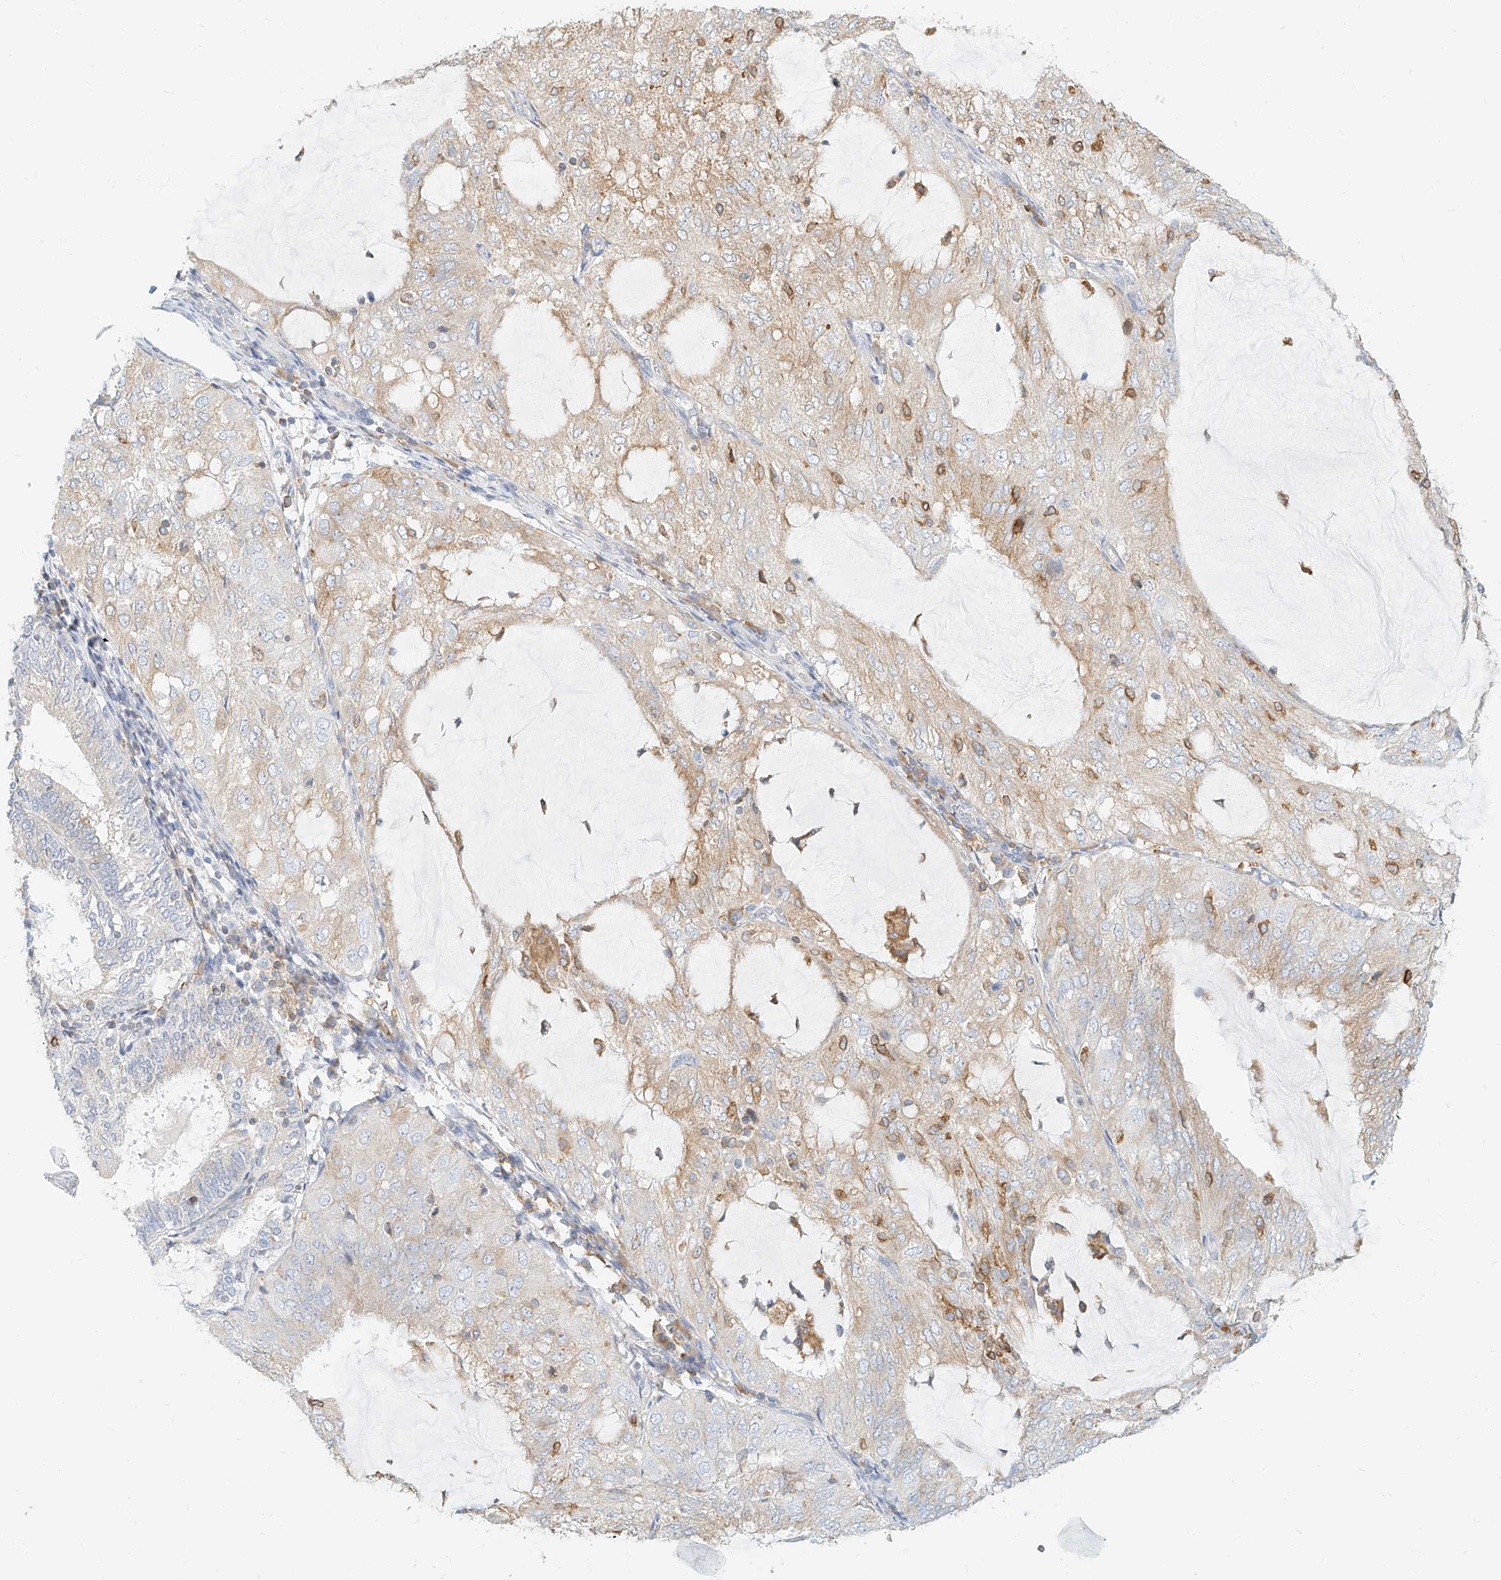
{"staining": {"intensity": "weak", "quantity": "<25%", "location": "cytoplasmic/membranous"}, "tissue": "endometrial cancer", "cell_type": "Tumor cells", "image_type": "cancer", "snomed": [{"axis": "morphology", "description": "Adenocarcinoma, NOS"}, {"axis": "topography", "description": "Endometrium"}], "caption": "High magnification brightfield microscopy of endometrial adenocarcinoma stained with DAB (brown) and counterstained with hematoxylin (blue): tumor cells show no significant expression. Nuclei are stained in blue.", "gene": "DHRS7", "patient": {"sex": "female", "age": 81}}